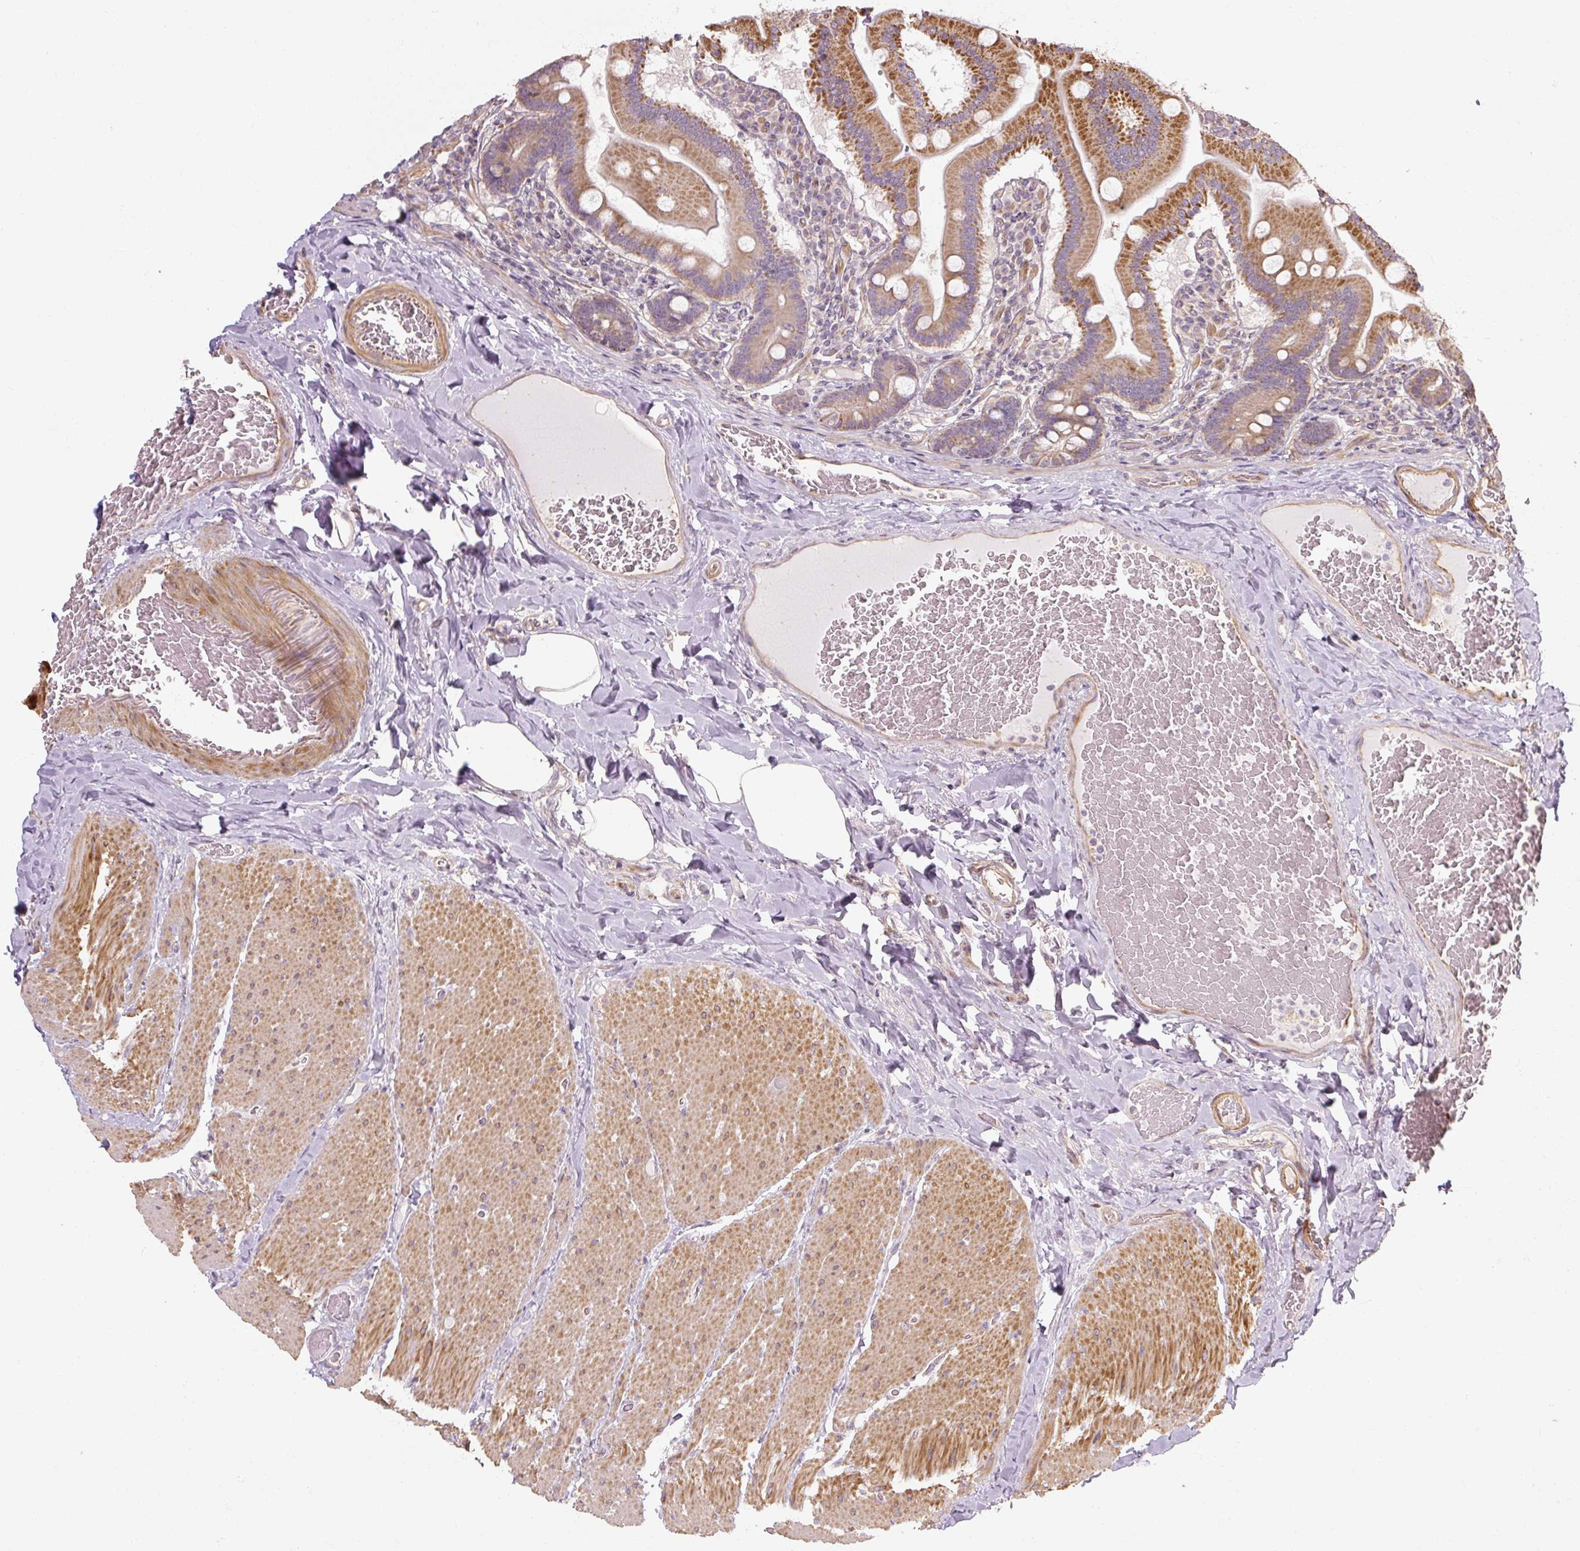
{"staining": {"intensity": "moderate", "quantity": "25%-75%", "location": "cytoplasmic/membranous"}, "tissue": "duodenum", "cell_type": "Glandular cells", "image_type": "normal", "snomed": [{"axis": "morphology", "description": "Normal tissue, NOS"}, {"axis": "topography", "description": "Duodenum"}], "caption": "Immunohistochemistry (IHC) (DAB (3,3'-diaminobenzidine)) staining of benign duodenum shows moderate cytoplasmic/membranous protein expression in approximately 25%-75% of glandular cells. (DAB (3,3'-diaminobenzidine) IHC with brightfield microscopy, high magnification).", "gene": "RB1CC1", "patient": {"sex": "female", "age": 62}}